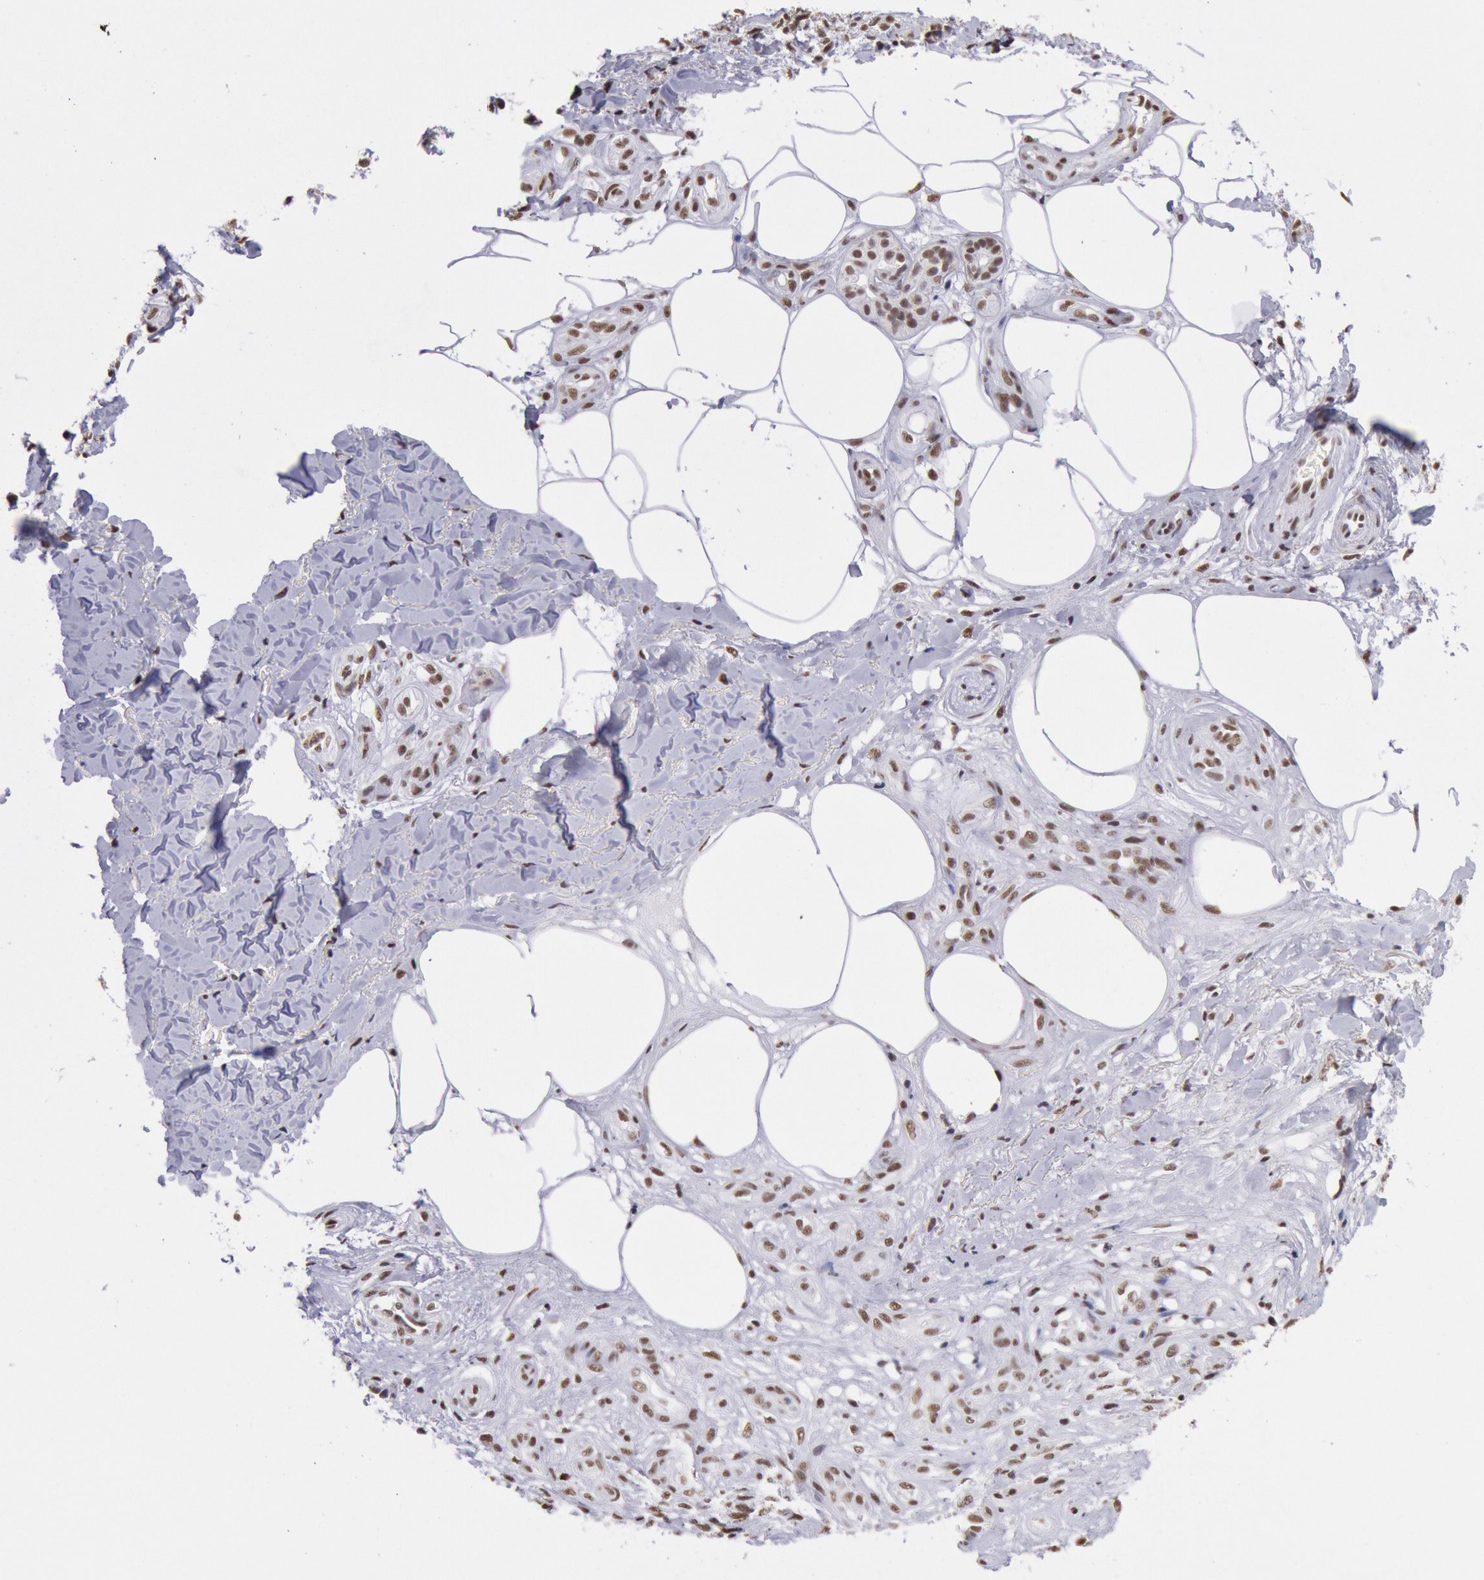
{"staining": {"intensity": "moderate", "quantity": ">75%", "location": "nuclear"}, "tissue": "melanoma", "cell_type": "Tumor cells", "image_type": "cancer", "snomed": [{"axis": "morphology", "description": "Malignant melanoma, NOS"}, {"axis": "topography", "description": "Skin"}], "caption": "Immunohistochemical staining of malignant melanoma reveals medium levels of moderate nuclear protein staining in approximately >75% of tumor cells. The staining was performed using DAB, with brown indicating positive protein expression. Nuclei are stained blue with hematoxylin.", "gene": "SNRPD3", "patient": {"sex": "female", "age": 85}}